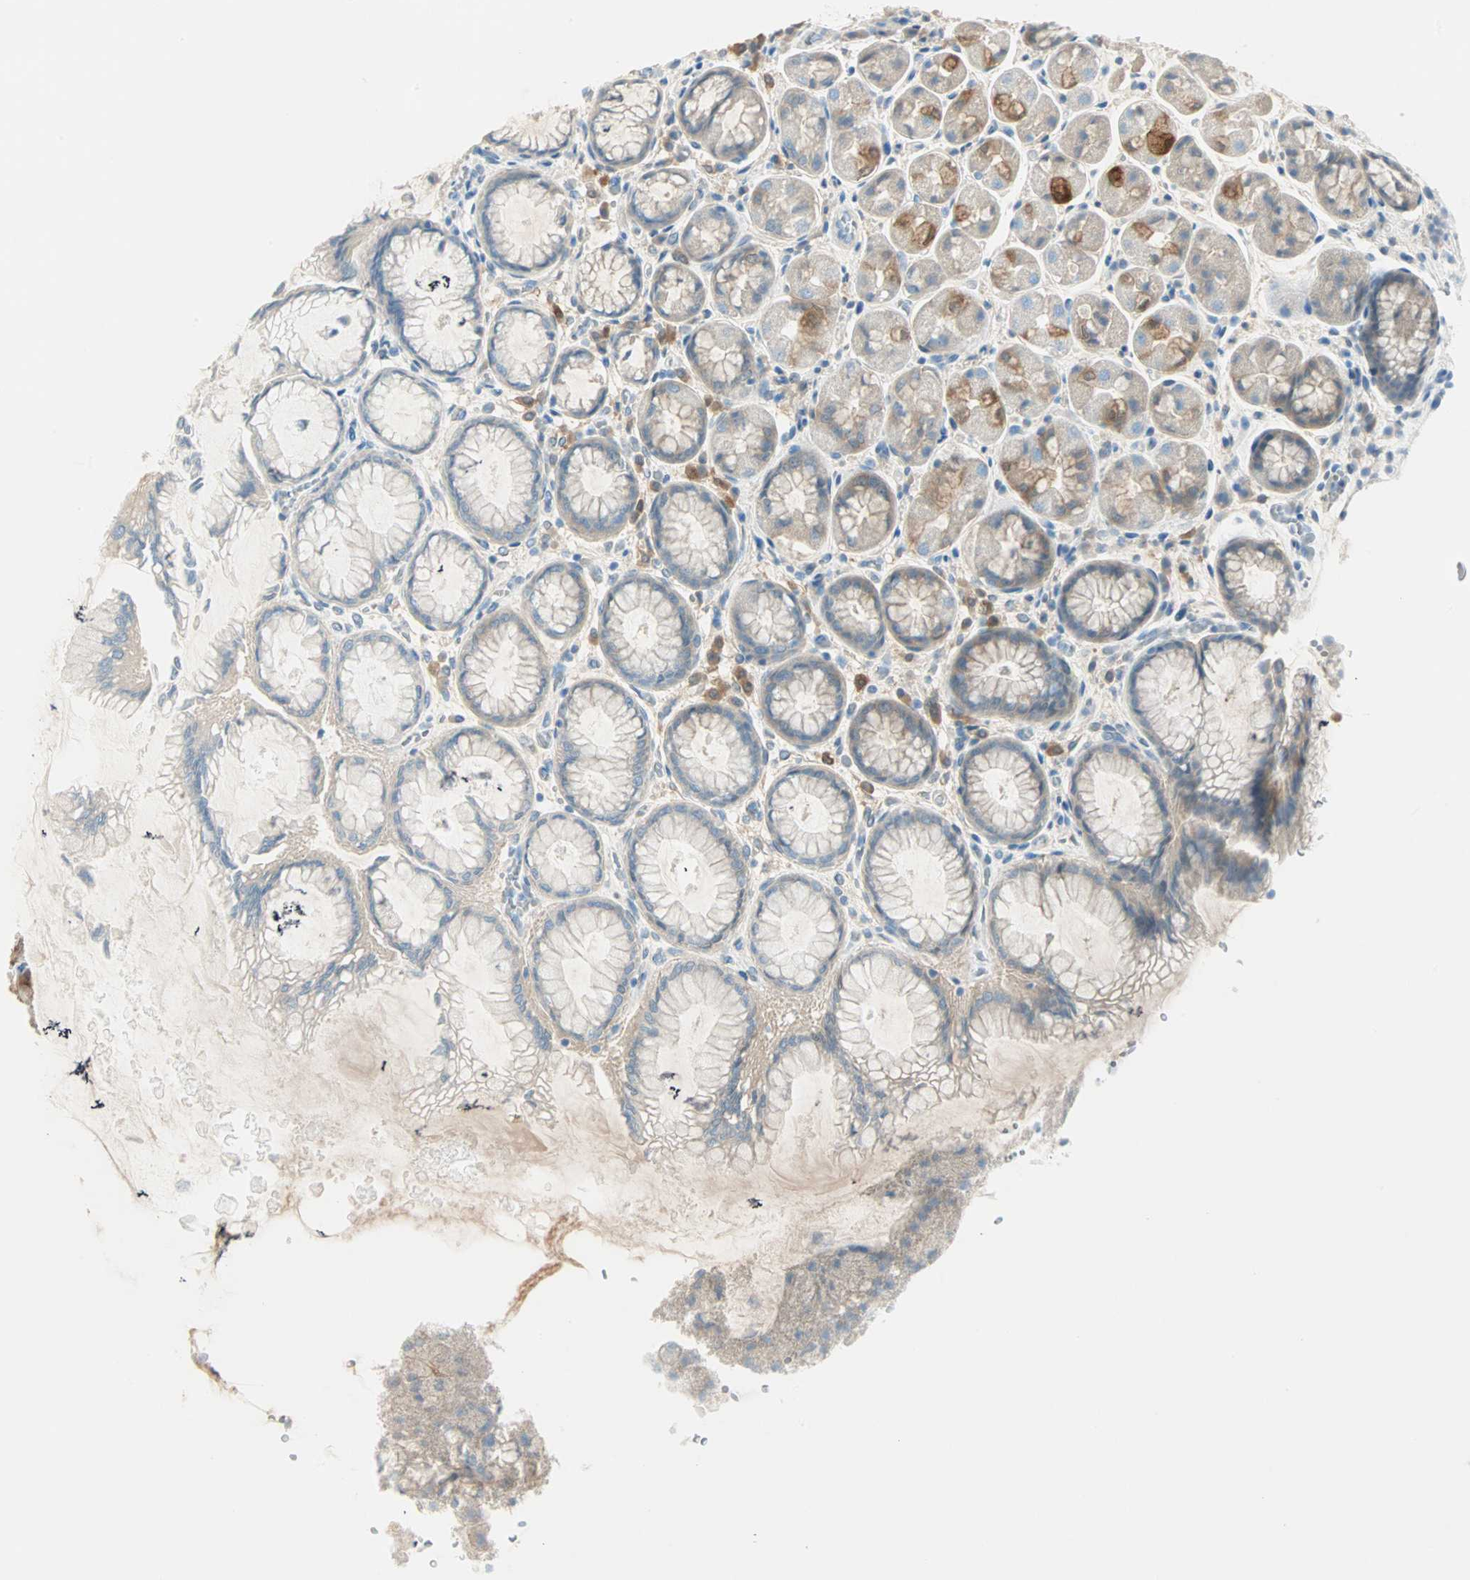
{"staining": {"intensity": "strong", "quantity": "25%-75%", "location": "cytoplasmic/membranous"}, "tissue": "stomach", "cell_type": "Glandular cells", "image_type": "normal", "snomed": [{"axis": "morphology", "description": "Normal tissue, NOS"}, {"axis": "topography", "description": "Stomach, upper"}], "caption": "Approximately 25%-75% of glandular cells in unremarkable stomach exhibit strong cytoplasmic/membranous protein staining as visualized by brown immunohistochemical staining.", "gene": "ATF6", "patient": {"sex": "female", "age": 56}}